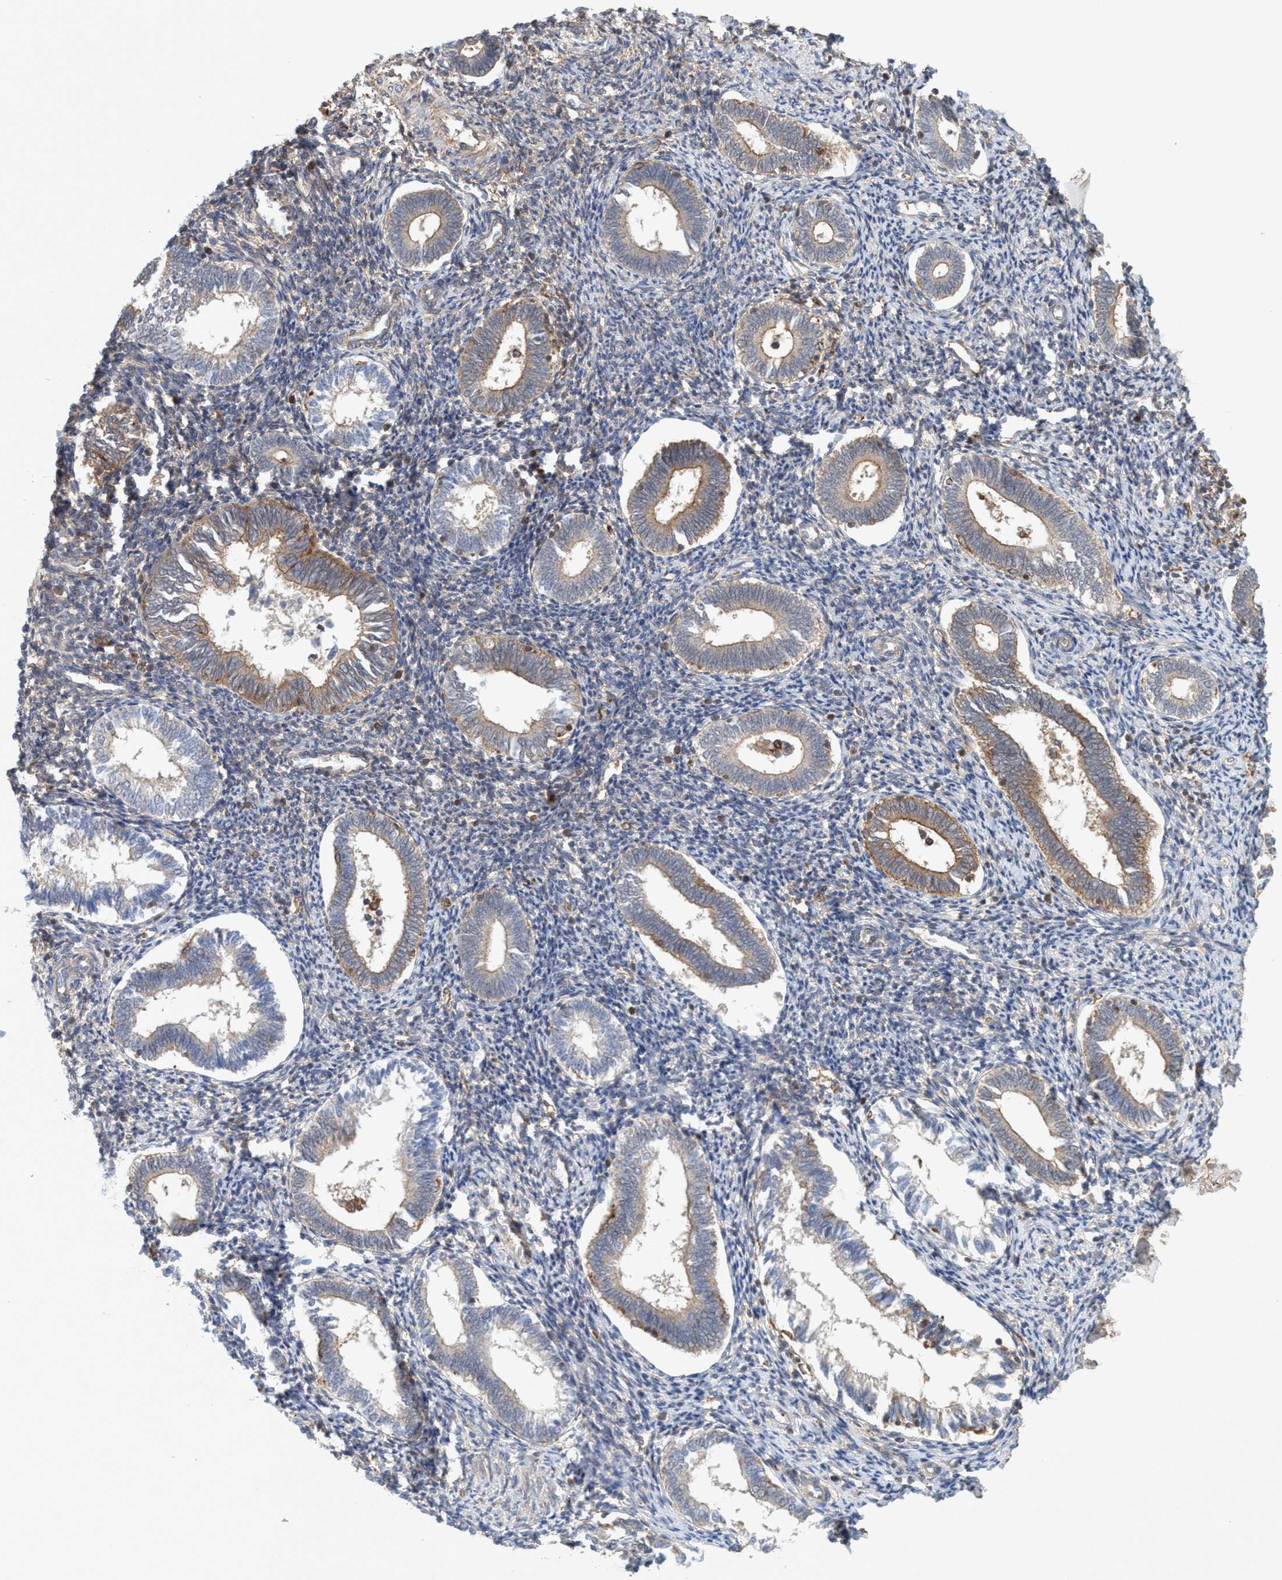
{"staining": {"intensity": "strong", "quantity": "<25%", "location": "cytoplasmic/membranous"}, "tissue": "endometrium", "cell_type": "Cells in endometrial stroma", "image_type": "normal", "snomed": [{"axis": "morphology", "description": "Normal tissue, NOS"}, {"axis": "topography", "description": "Endometrium"}], "caption": "Immunohistochemistry of unremarkable endometrium reveals medium levels of strong cytoplasmic/membranous staining in about <25% of cells in endometrial stroma. (DAB (3,3'-diaminobenzidine) IHC, brown staining for protein, blue staining for nuclei).", "gene": "SPECC1", "patient": {"sex": "female", "age": 41}}